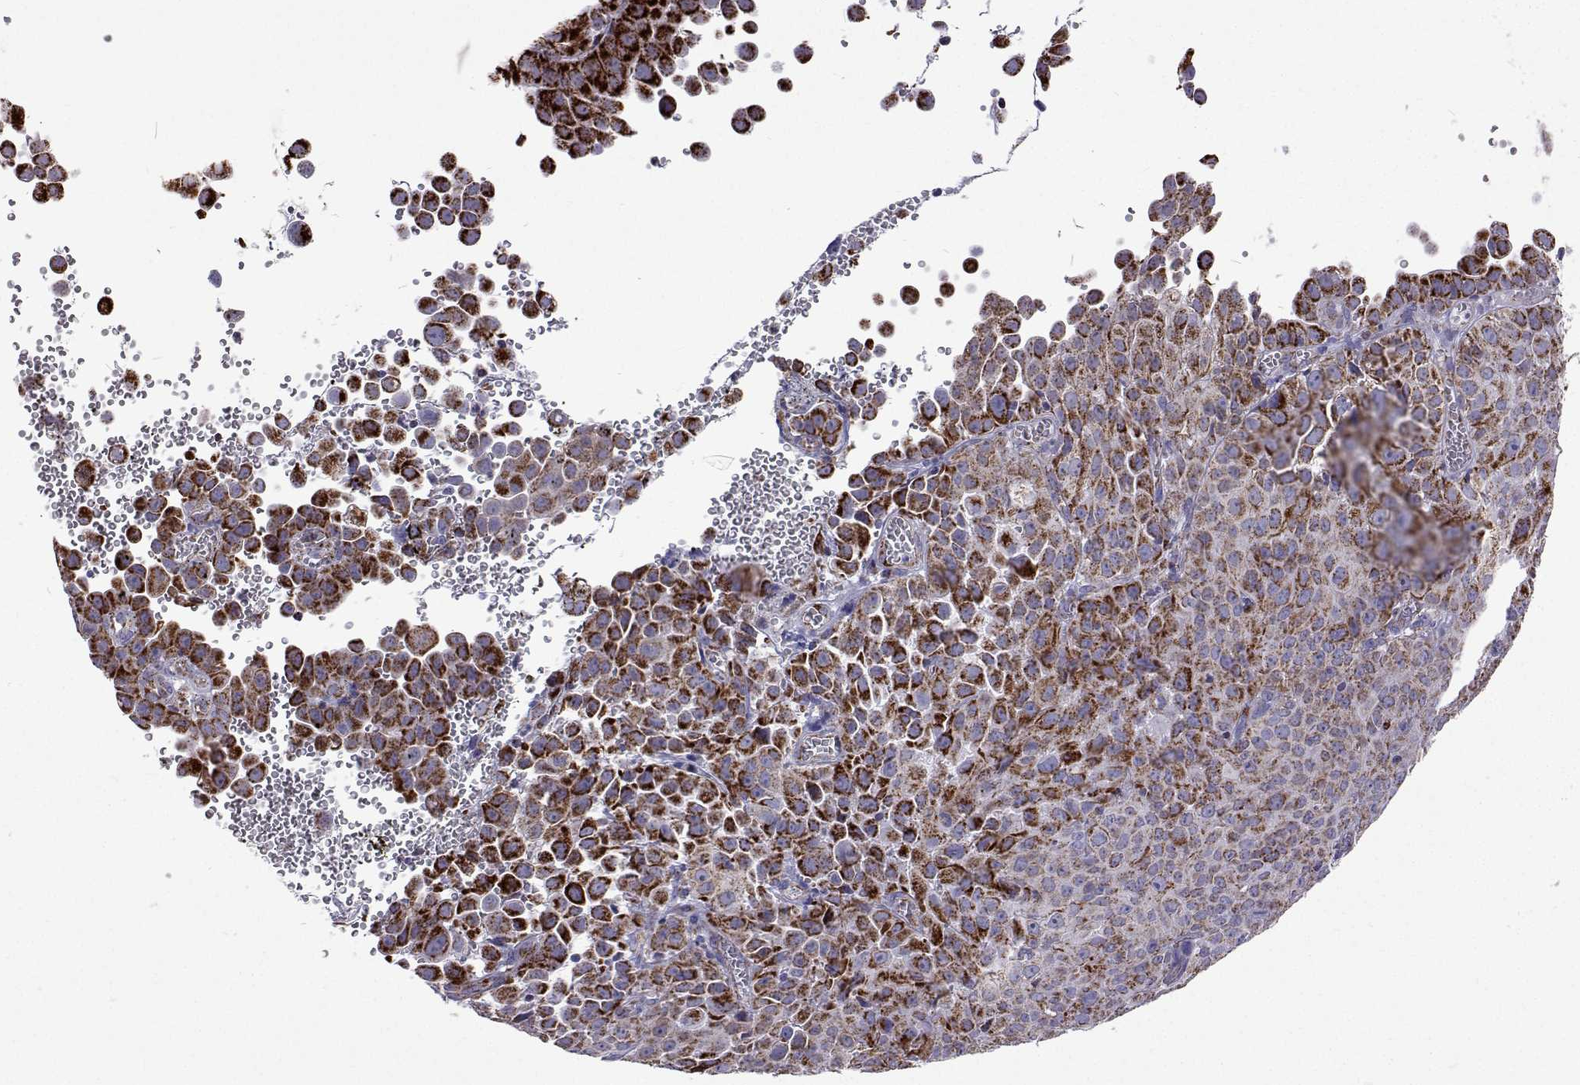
{"staining": {"intensity": "strong", "quantity": "25%-75%", "location": "cytoplasmic/membranous"}, "tissue": "cervical cancer", "cell_type": "Tumor cells", "image_type": "cancer", "snomed": [{"axis": "morphology", "description": "Squamous cell carcinoma, NOS"}, {"axis": "topography", "description": "Cervix"}], "caption": "DAB (3,3'-diaminobenzidine) immunohistochemical staining of cervical cancer (squamous cell carcinoma) displays strong cytoplasmic/membranous protein staining in approximately 25%-75% of tumor cells.", "gene": "MCCC2", "patient": {"sex": "female", "age": 55}}